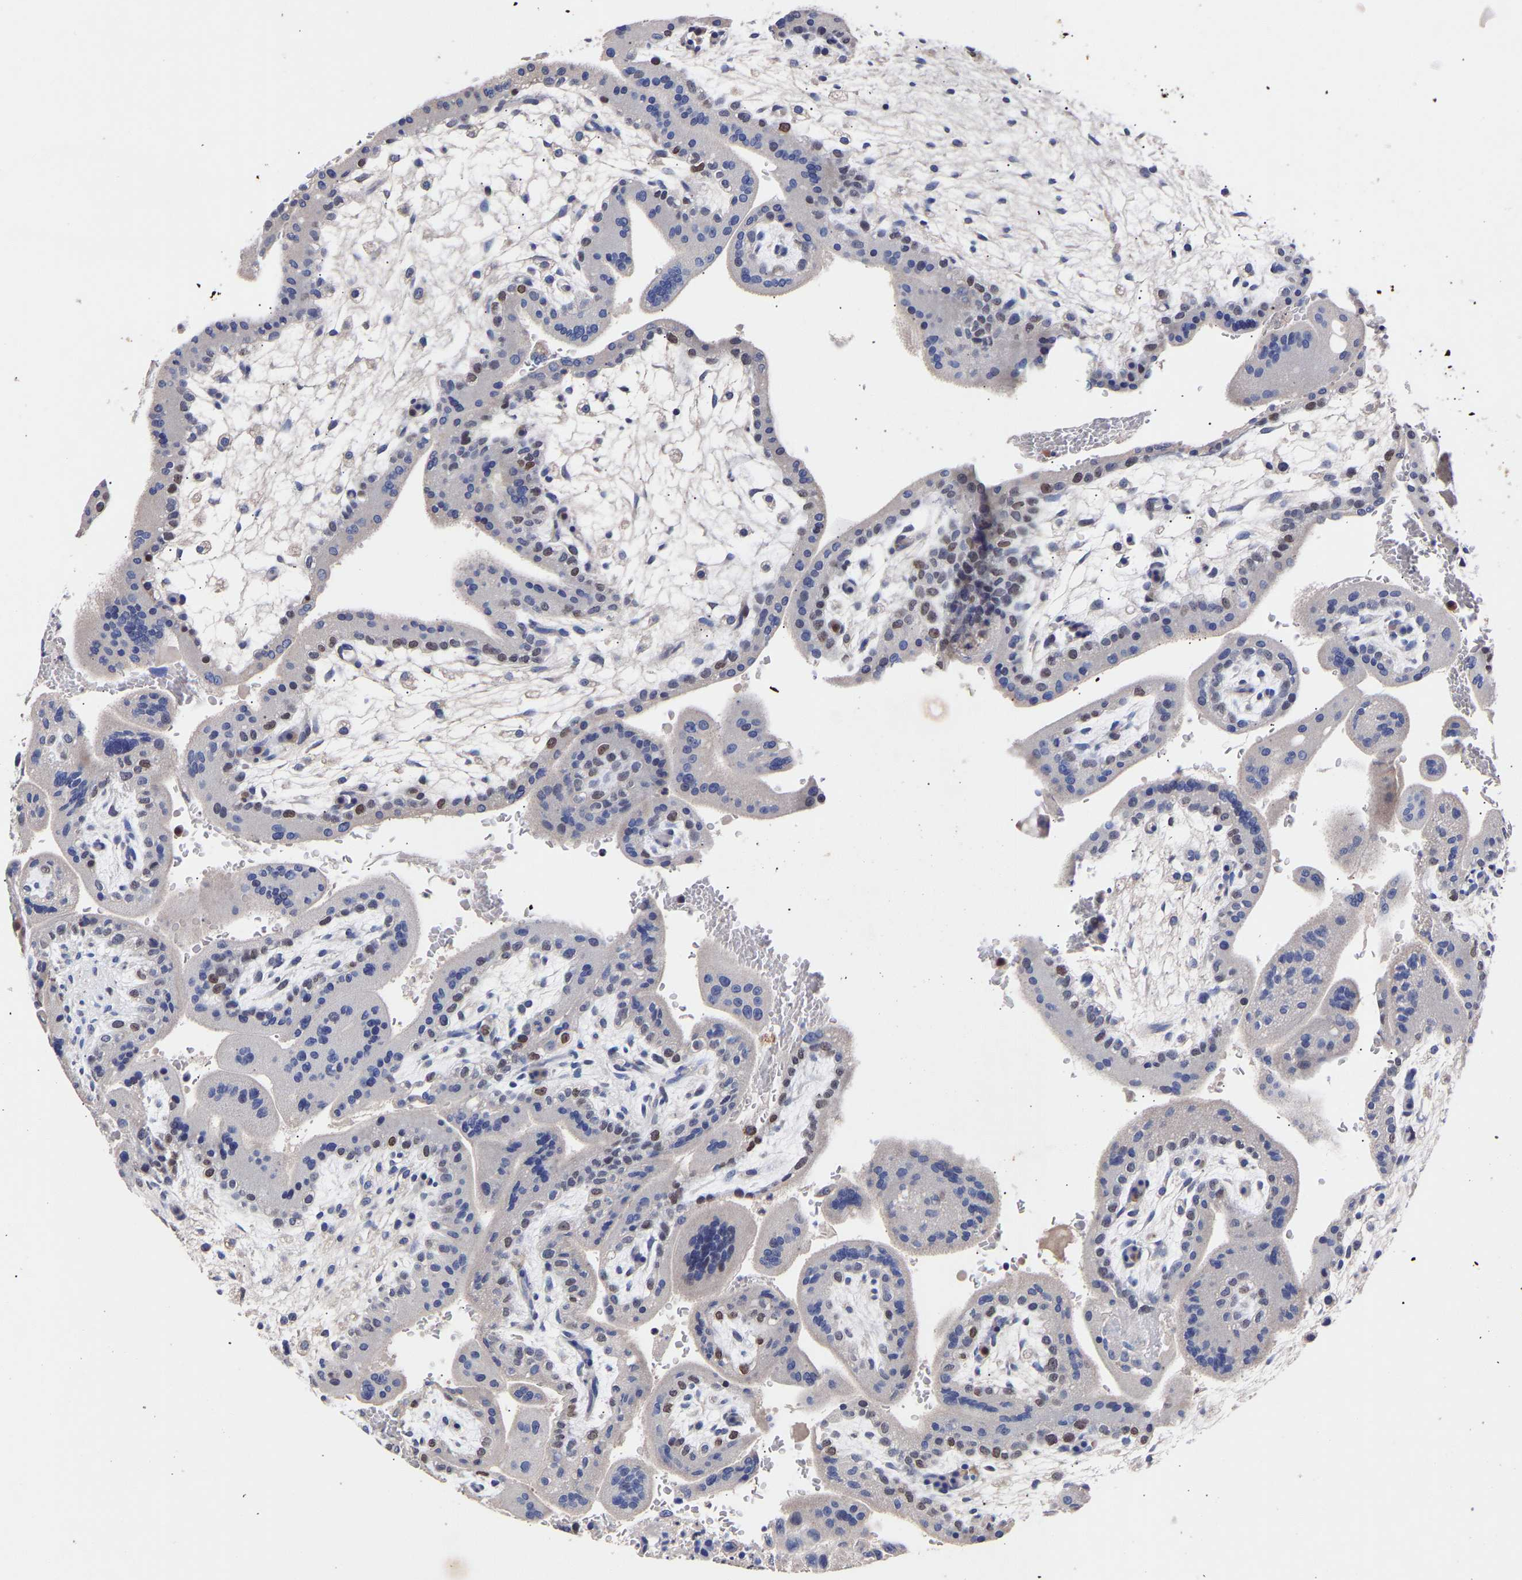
{"staining": {"intensity": "weak", "quantity": "<25%", "location": "nuclear"}, "tissue": "placenta", "cell_type": "Decidual cells", "image_type": "normal", "snomed": [{"axis": "morphology", "description": "Normal tissue, NOS"}, {"axis": "topography", "description": "Placenta"}], "caption": "This image is of normal placenta stained with IHC to label a protein in brown with the nuclei are counter-stained blue. There is no staining in decidual cells.", "gene": "SEM1", "patient": {"sex": "female", "age": 35}}